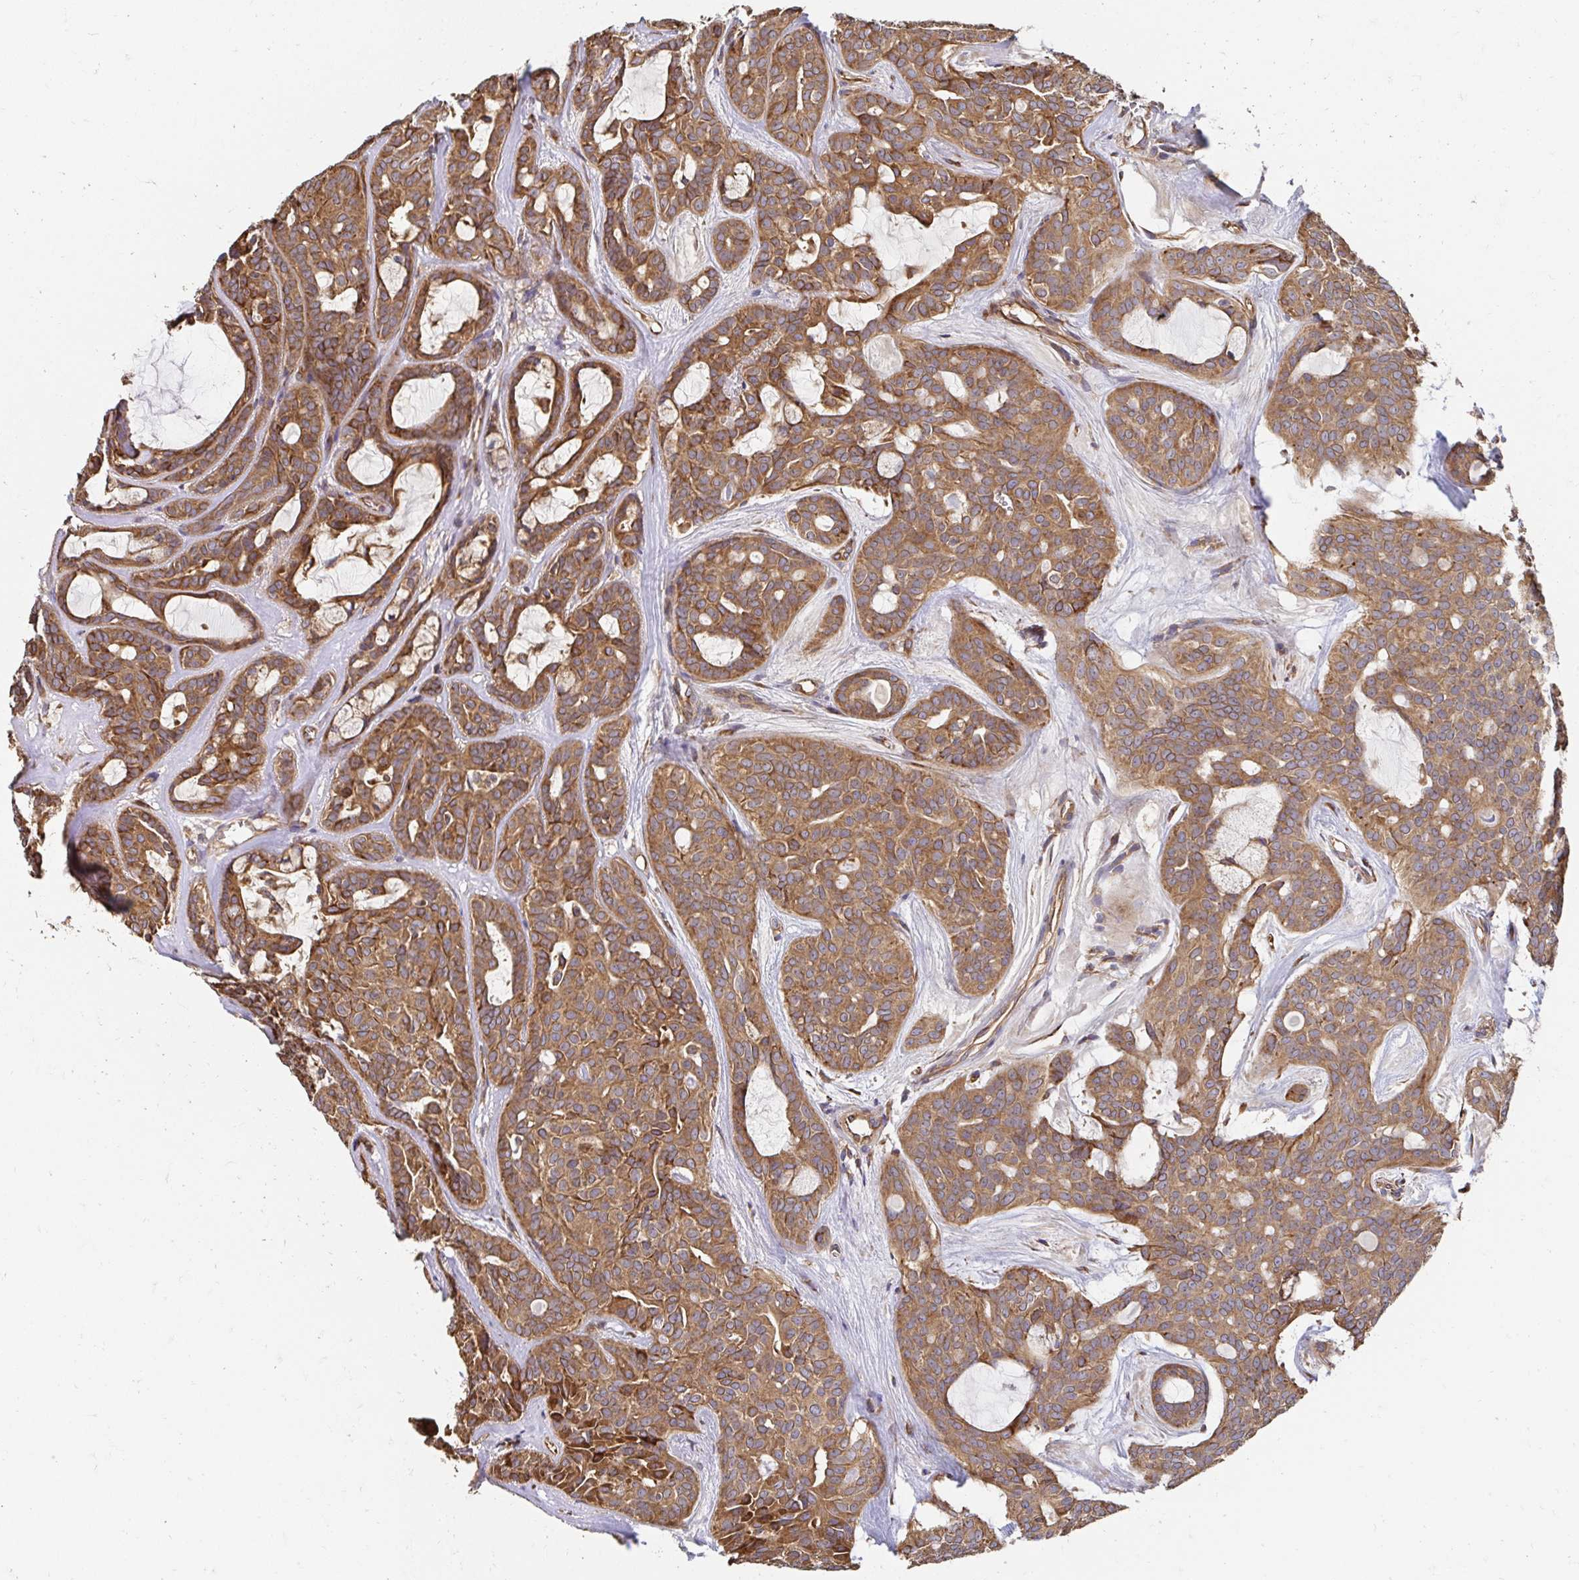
{"staining": {"intensity": "moderate", "quantity": ">75%", "location": "cytoplasmic/membranous"}, "tissue": "head and neck cancer", "cell_type": "Tumor cells", "image_type": "cancer", "snomed": [{"axis": "morphology", "description": "Adenocarcinoma, NOS"}, {"axis": "topography", "description": "Head-Neck"}], "caption": "There is medium levels of moderate cytoplasmic/membranous positivity in tumor cells of head and neck adenocarcinoma, as demonstrated by immunohistochemical staining (brown color).", "gene": "APBB1", "patient": {"sex": "male", "age": 66}}